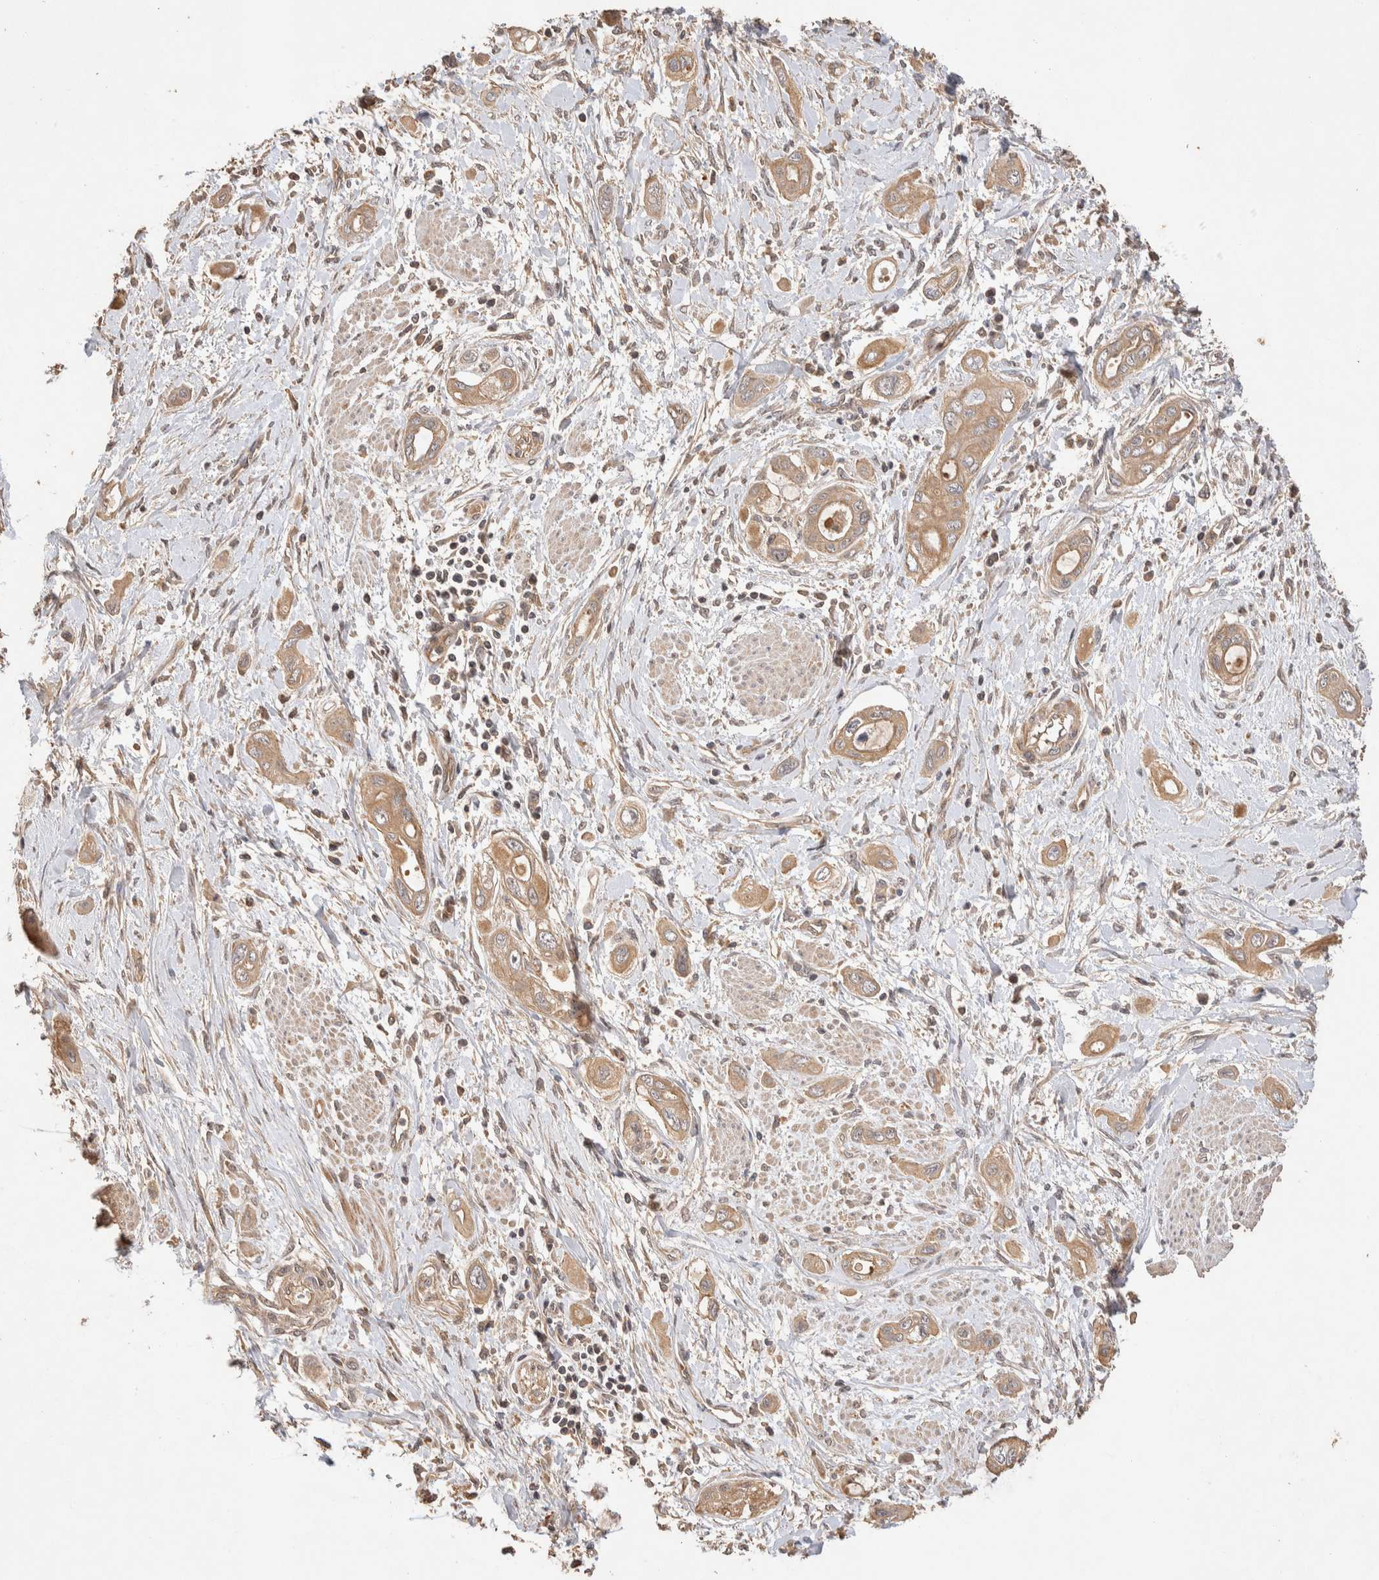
{"staining": {"intensity": "weak", "quantity": ">75%", "location": "cytoplasmic/membranous"}, "tissue": "pancreatic cancer", "cell_type": "Tumor cells", "image_type": "cancer", "snomed": [{"axis": "morphology", "description": "Adenocarcinoma, NOS"}, {"axis": "topography", "description": "Pancreas"}], "caption": "Pancreatic adenocarcinoma tissue exhibits weak cytoplasmic/membranous expression in about >75% of tumor cells, visualized by immunohistochemistry. The protein is shown in brown color, while the nuclei are stained blue.", "gene": "NSMAF", "patient": {"sex": "male", "age": 59}}